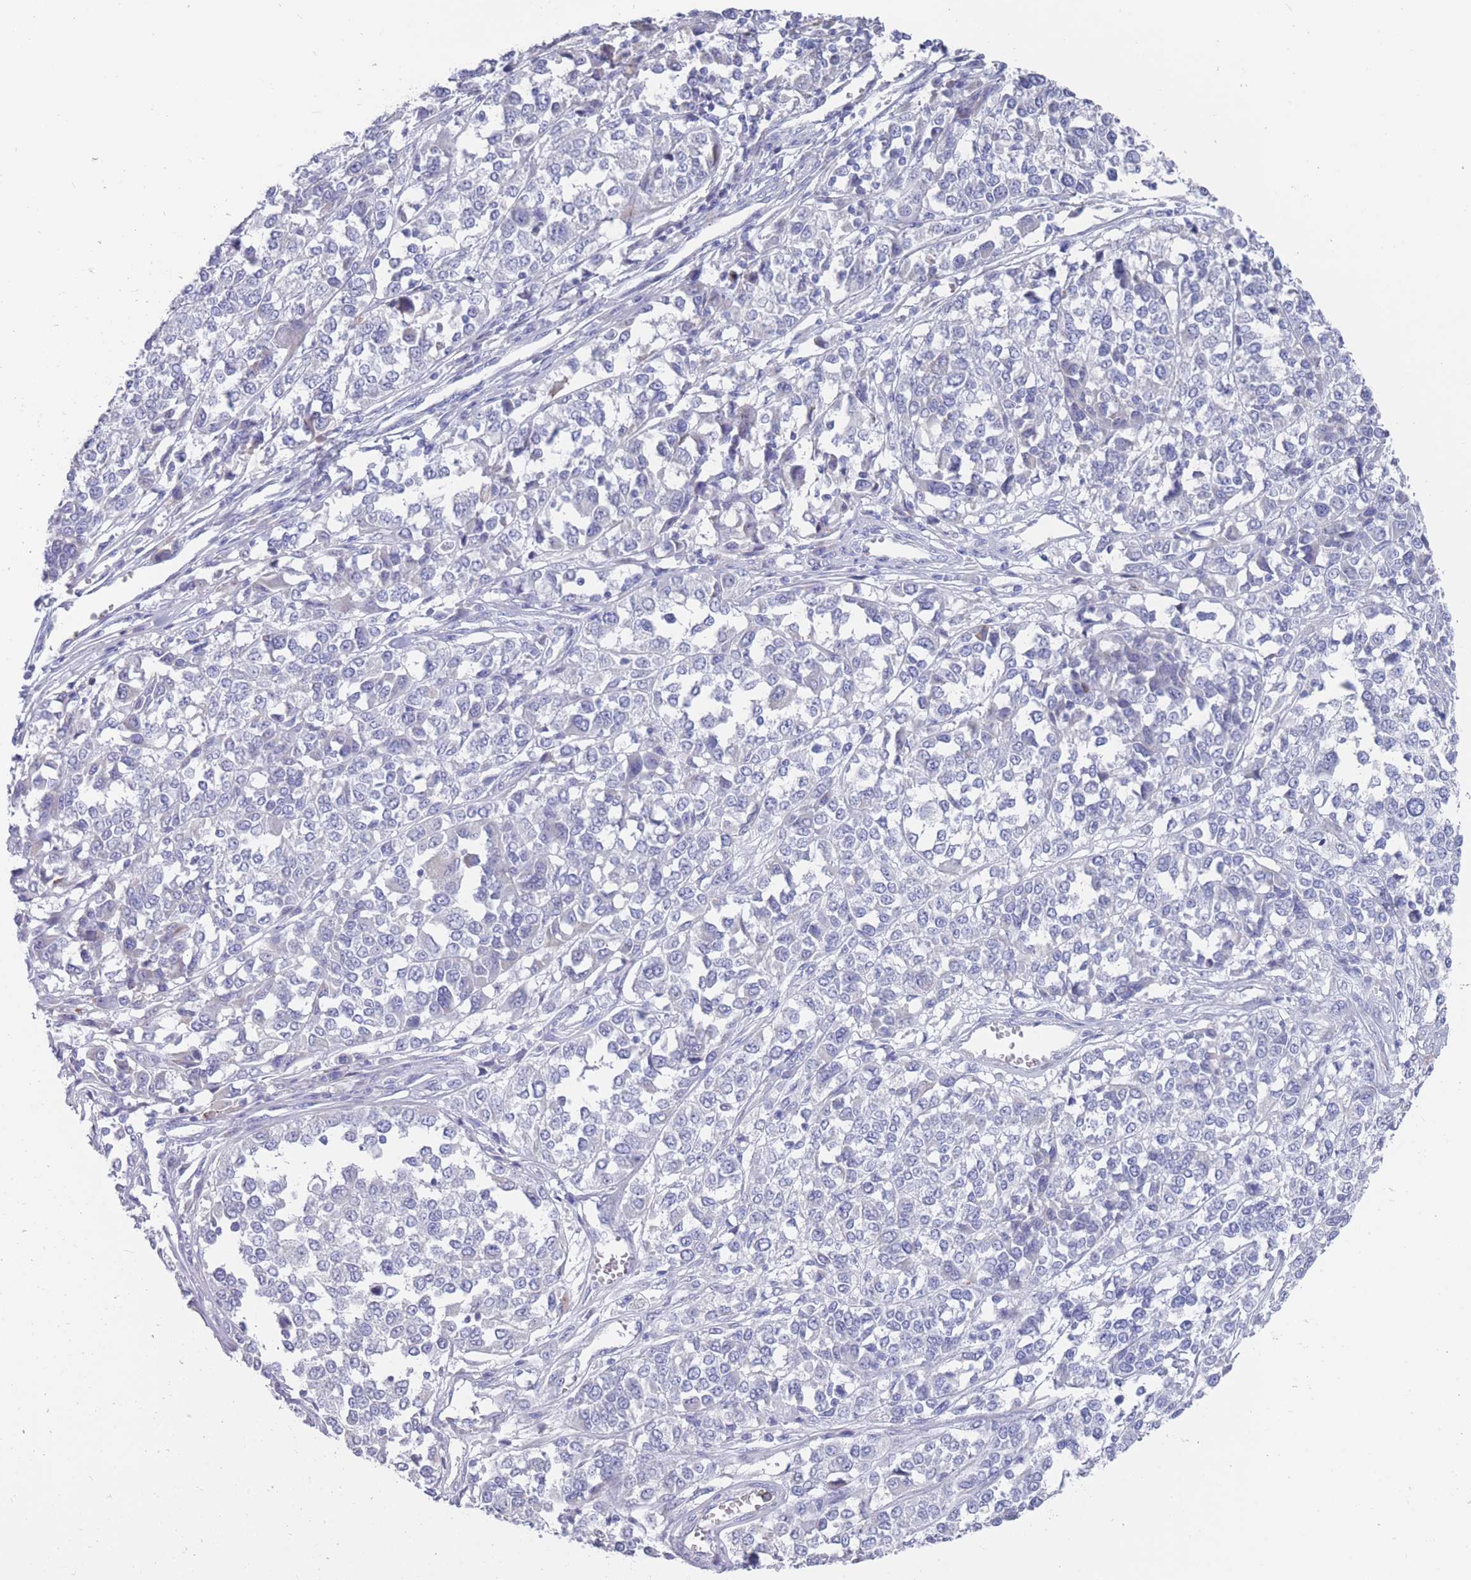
{"staining": {"intensity": "negative", "quantity": "none", "location": "none"}, "tissue": "melanoma", "cell_type": "Tumor cells", "image_type": "cancer", "snomed": [{"axis": "morphology", "description": "Malignant melanoma, Metastatic site"}, {"axis": "topography", "description": "Lymph node"}], "caption": "An immunohistochemistry micrograph of malignant melanoma (metastatic site) is shown. There is no staining in tumor cells of malignant melanoma (metastatic site). Brightfield microscopy of IHC stained with DAB (brown) and hematoxylin (blue), captured at high magnification.", "gene": "ST8SIA5", "patient": {"sex": "male", "age": 44}}